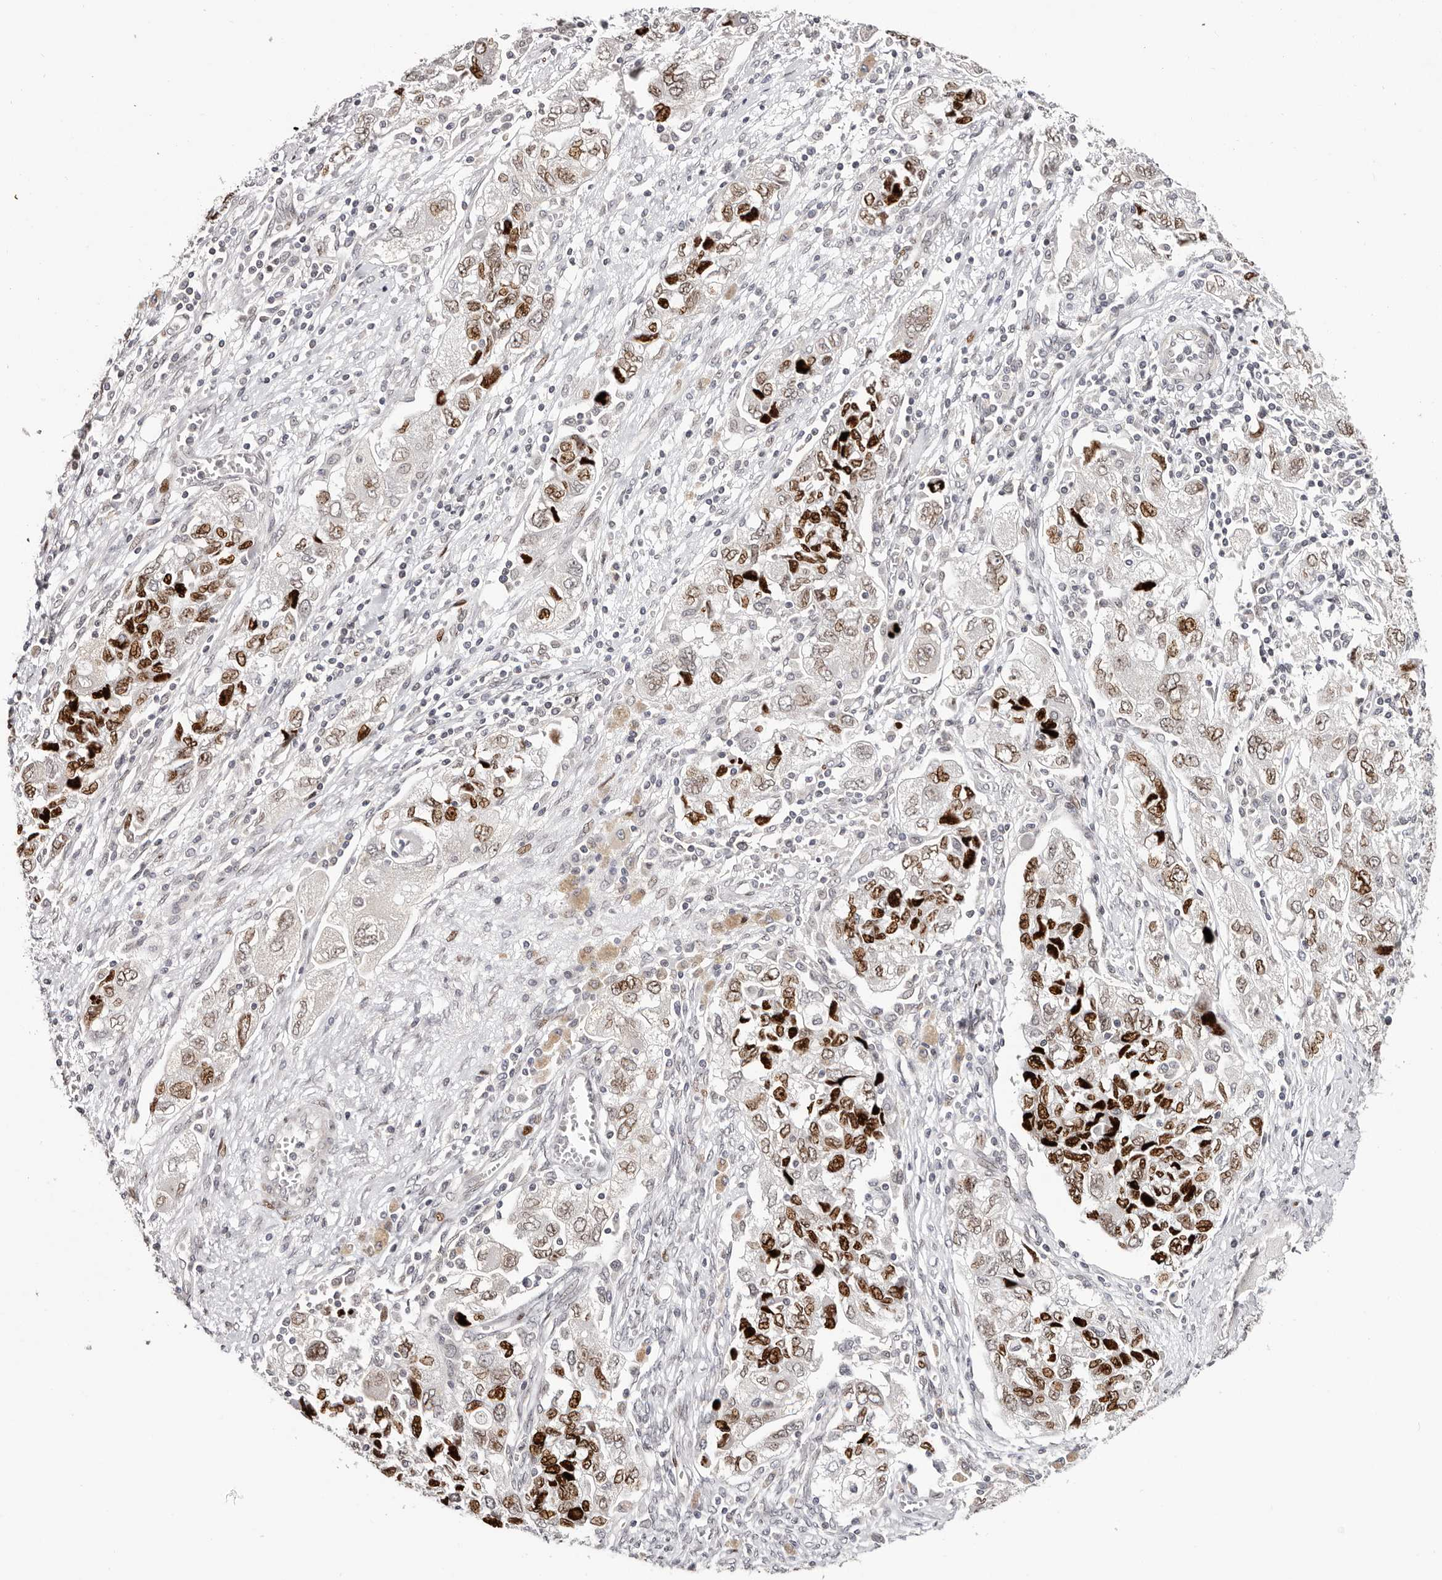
{"staining": {"intensity": "strong", "quantity": ">75%", "location": "nuclear"}, "tissue": "ovarian cancer", "cell_type": "Tumor cells", "image_type": "cancer", "snomed": [{"axis": "morphology", "description": "Carcinoma, NOS"}, {"axis": "morphology", "description": "Cystadenocarcinoma, serous, NOS"}, {"axis": "topography", "description": "Ovary"}], "caption": "This is a micrograph of IHC staining of ovarian carcinoma, which shows strong positivity in the nuclear of tumor cells.", "gene": "NUP153", "patient": {"sex": "female", "age": 69}}